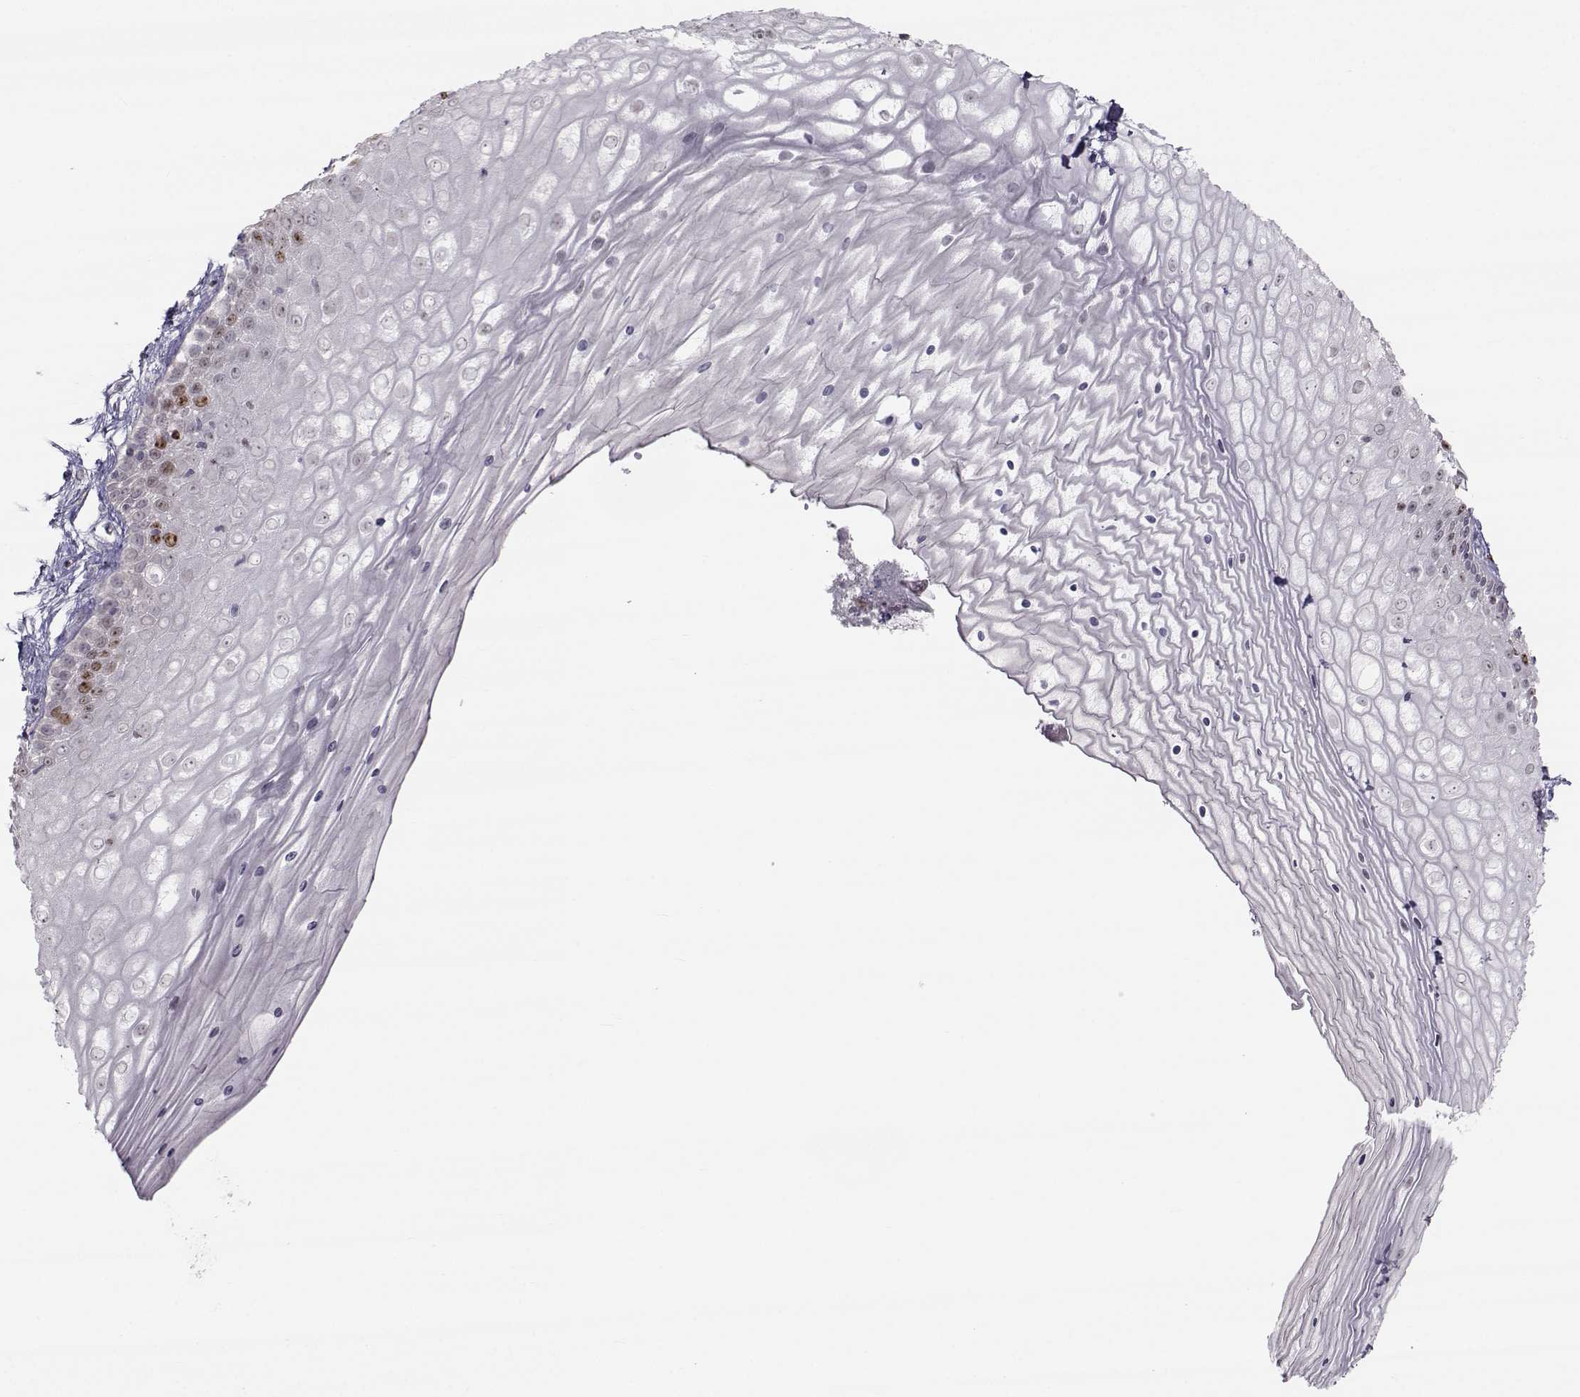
{"staining": {"intensity": "moderate", "quantity": "<25%", "location": "nuclear"}, "tissue": "vagina", "cell_type": "Squamous epithelial cells", "image_type": "normal", "snomed": [{"axis": "morphology", "description": "Normal tissue, NOS"}, {"axis": "topography", "description": "Vagina"}], "caption": "Immunohistochemistry of benign vagina exhibits low levels of moderate nuclear positivity in about <25% of squamous epithelial cells.", "gene": "LRP8", "patient": {"sex": "female", "age": 47}}